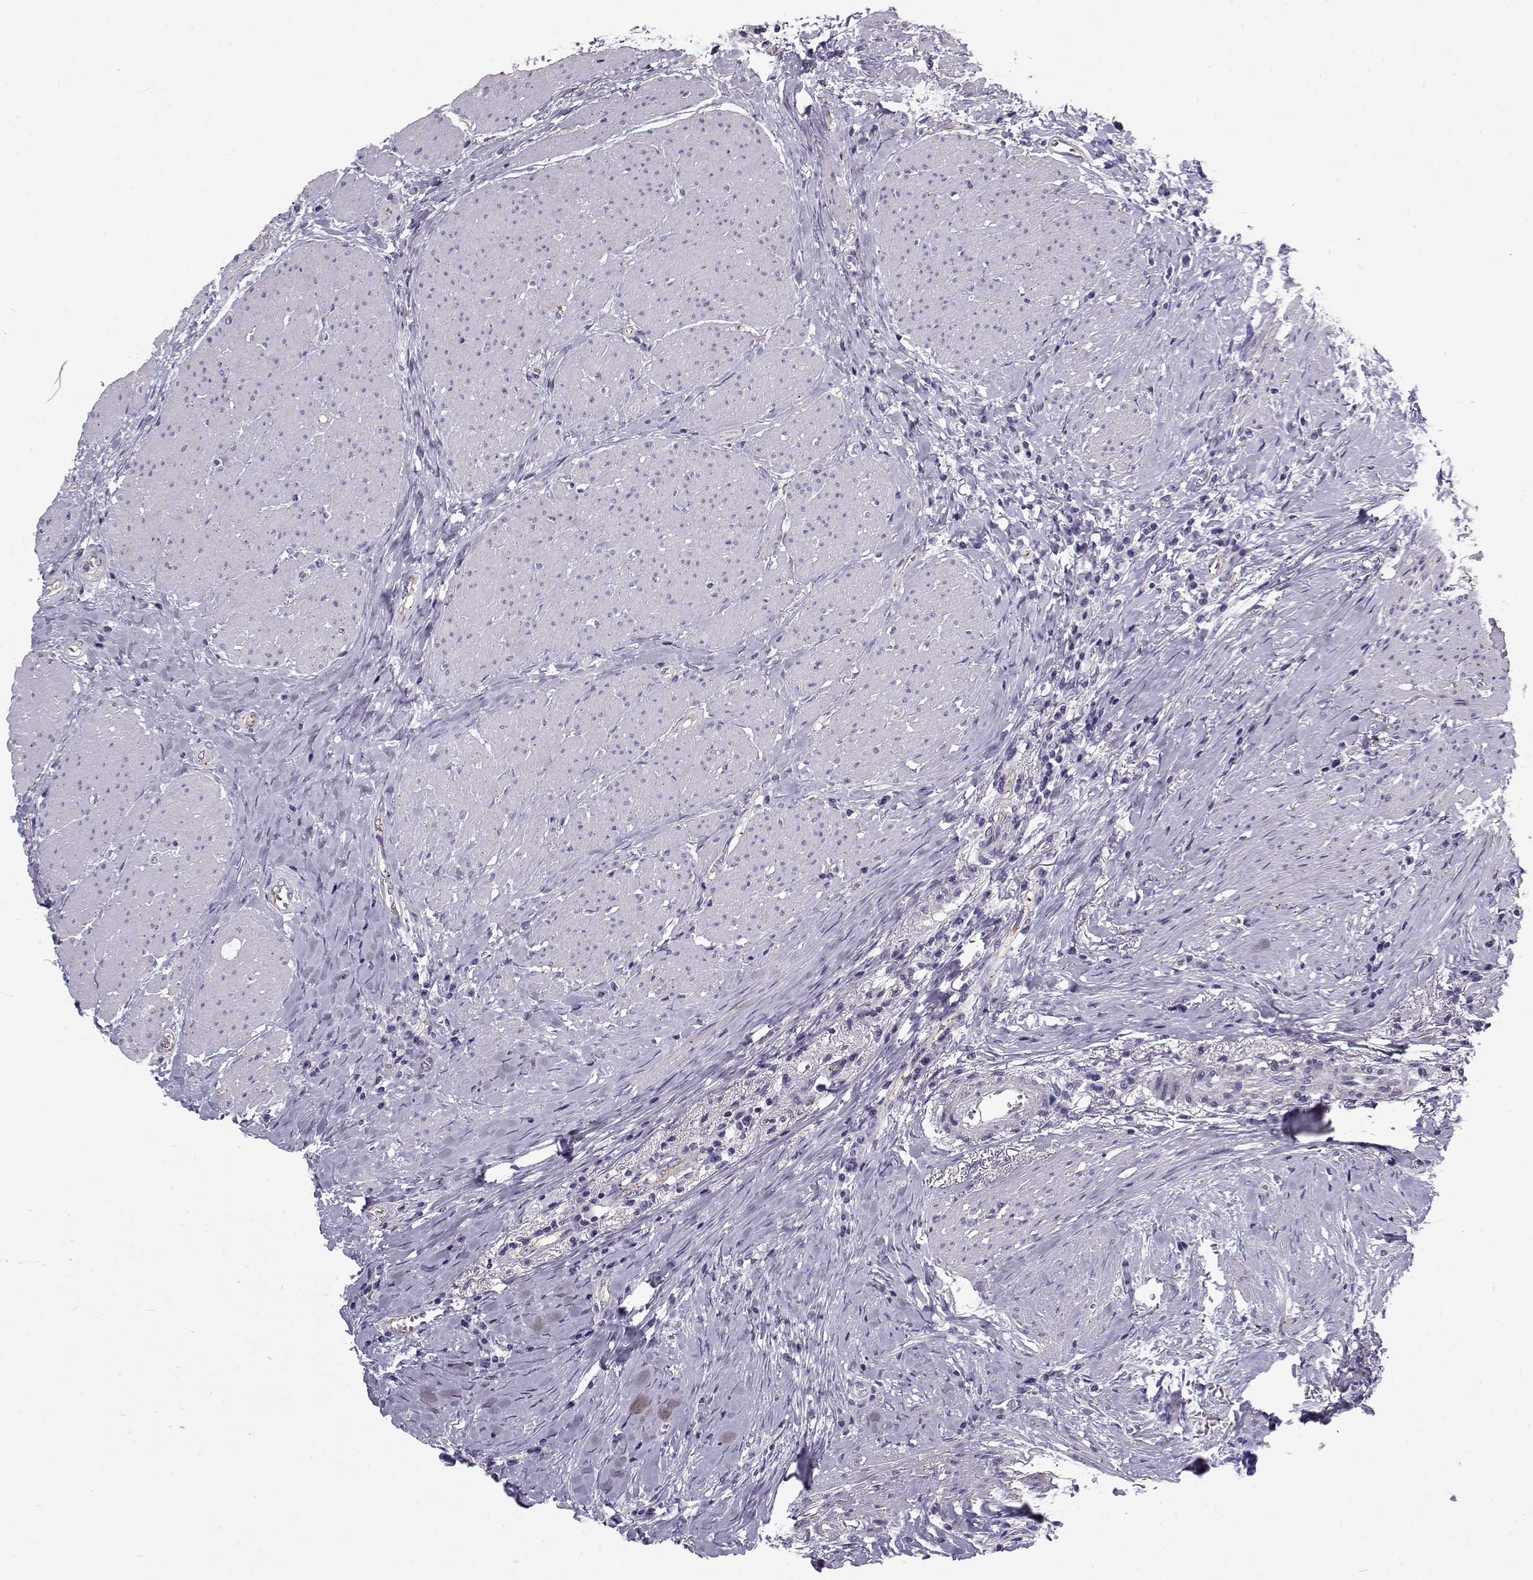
{"staining": {"intensity": "negative", "quantity": "none", "location": "none"}, "tissue": "colorectal cancer", "cell_type": "Tumor cells", "image_type": "cancer", "snomed": [{"axis": "morphology", "description": "Adenocarcinoma, NOS"}, {"axis": "topography", "description": "Rectum"}], "caption": "Protein analysis of colorectal adenocarcinoma exhibits no significant positivity in tumor cells. Nuclei are stained in blue.", "gene": "MYO1A", "patient": {"sex": "male", "age": 59}}